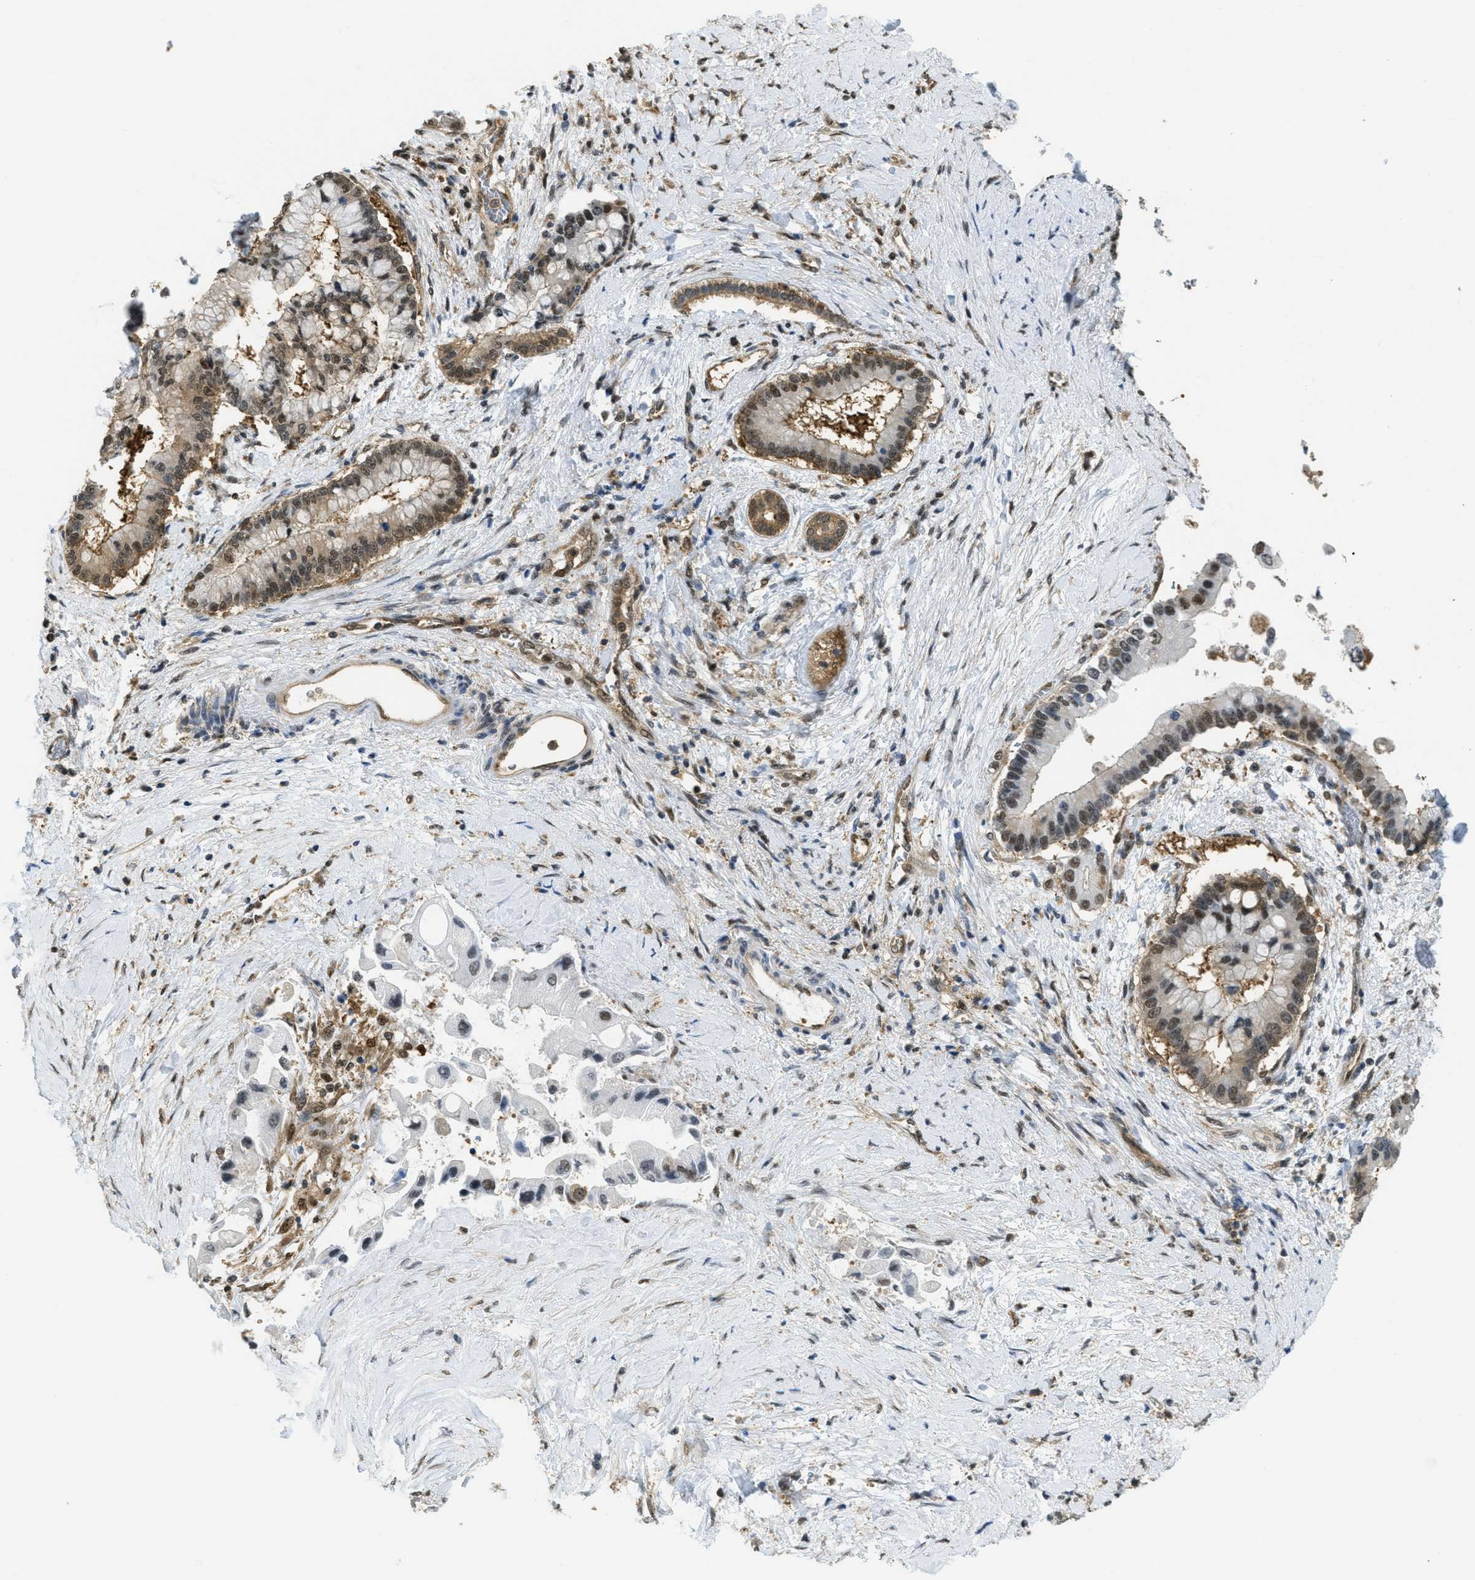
{"staining": {"intensity": "moderate", "quantity": ">75%", "location": "cytoplasmic/membranous,nuclear"}, "tissue": "liver cancer", "cell_type": "Tumor cells", "image_type": "cancer", "snomed": [{"axis": "morphology", "description": "Cholangiocarcinoma"}, {"axis": "topography", "description": "Liver"}], "caption": "Protein expression analysis of liver cholangiocarcinoma demonstrates moderate cytoplasmic/membranous and nuclear staining in approximately >75% of tumor cells. (Brightfield microscopy of DAB IHC at high magnification).", "gene": "PSMC5", "patient": {"sex": "male", "age": 50}}